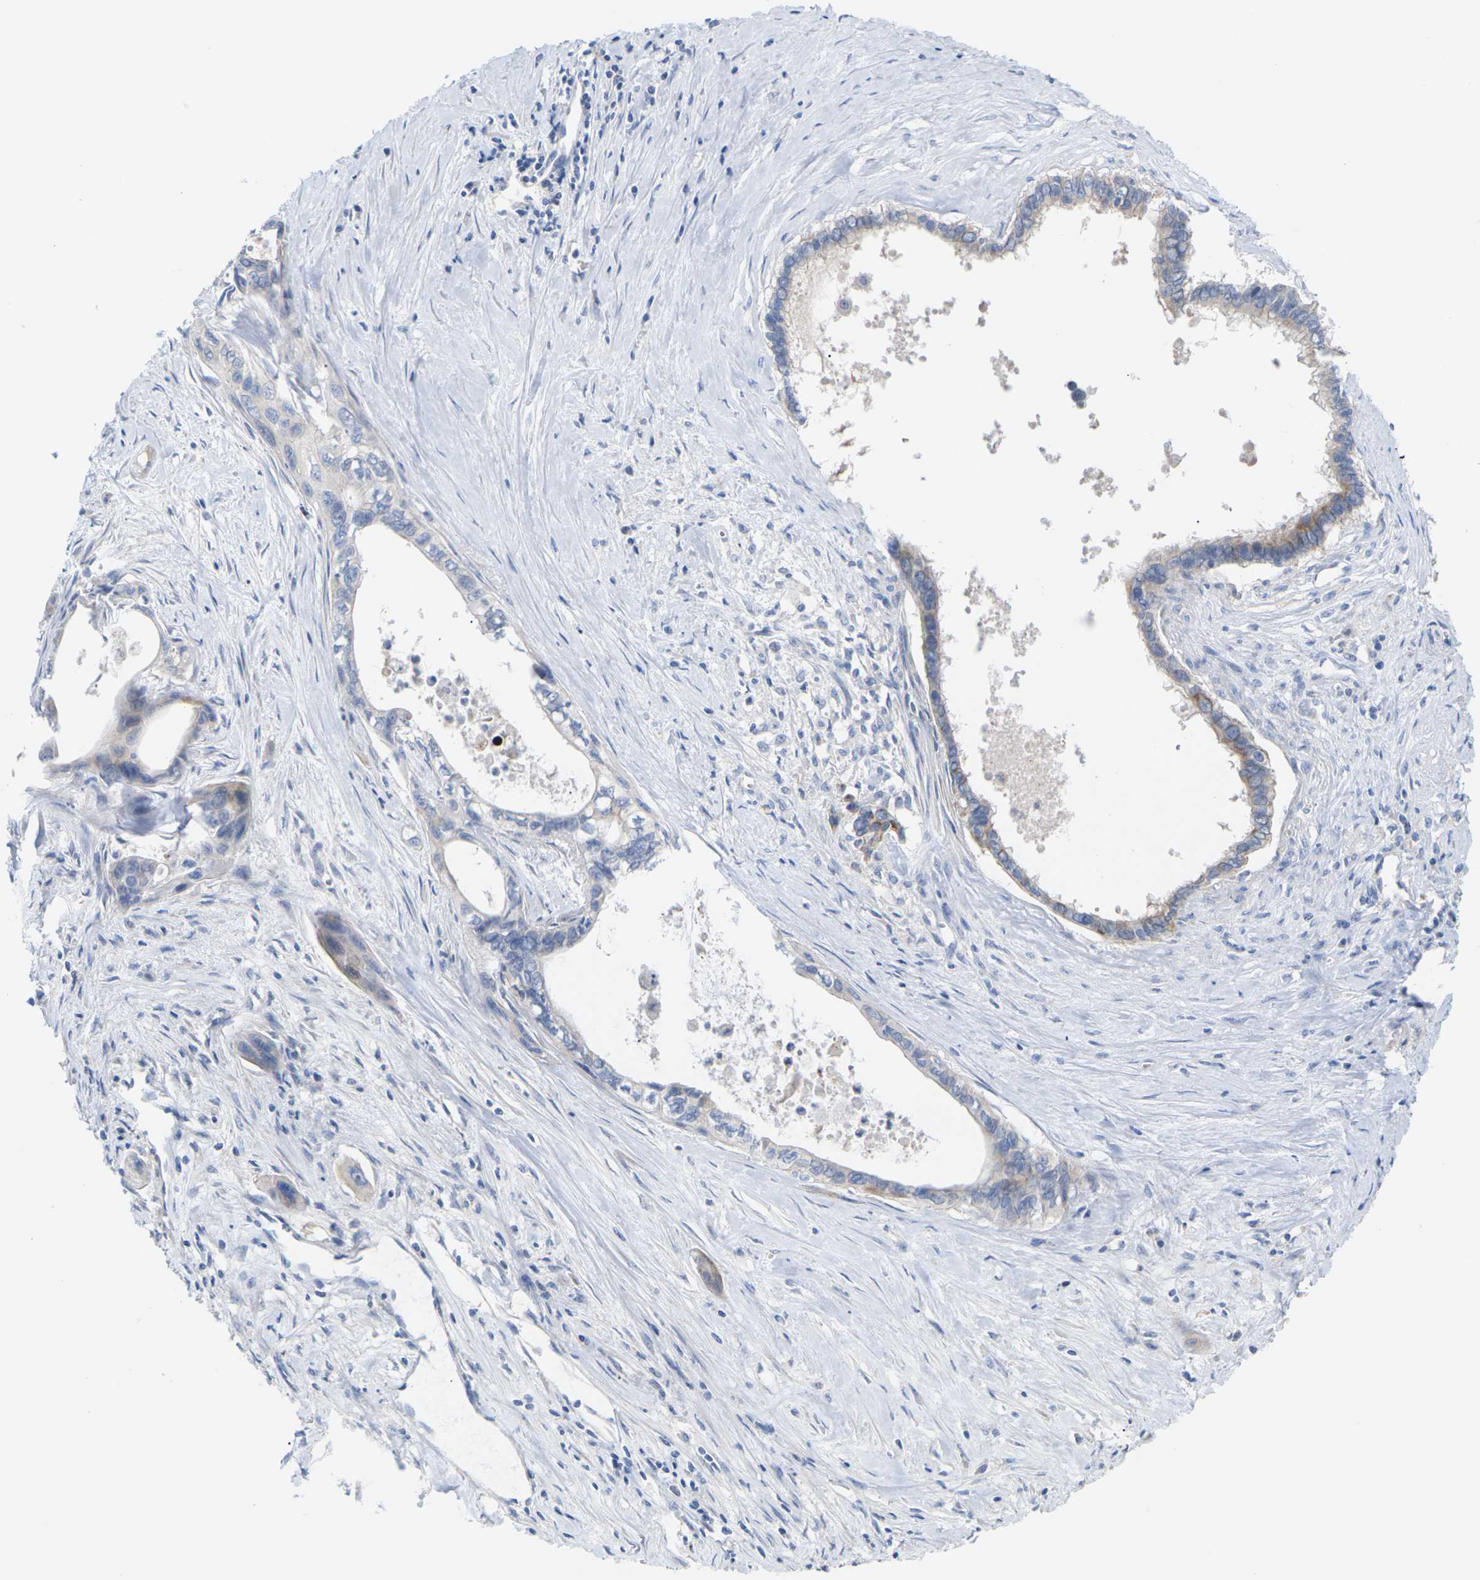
{"staining": {"intensity": "moderate", "quantity": "25%-75%", "location": "cytoplasmic/membranous"}, "tissue": "pancreatic cancer", "cell_type": "Tumor cells", "image_type": "cancer", "snomed": [{"axis": "morphology", "description": "Adenocarcinoma, NOS"}, {"axis": "topography", "description": "Pancreas"}], "caption": "A histopathology image of human pancreatic adenocarcinoma stained for a protein exhibits moderate cytoplasmic/membranous brown staining in tumor cells.", "gene": "TMCO4", "patient": {"sex": "male", "age": 73}}